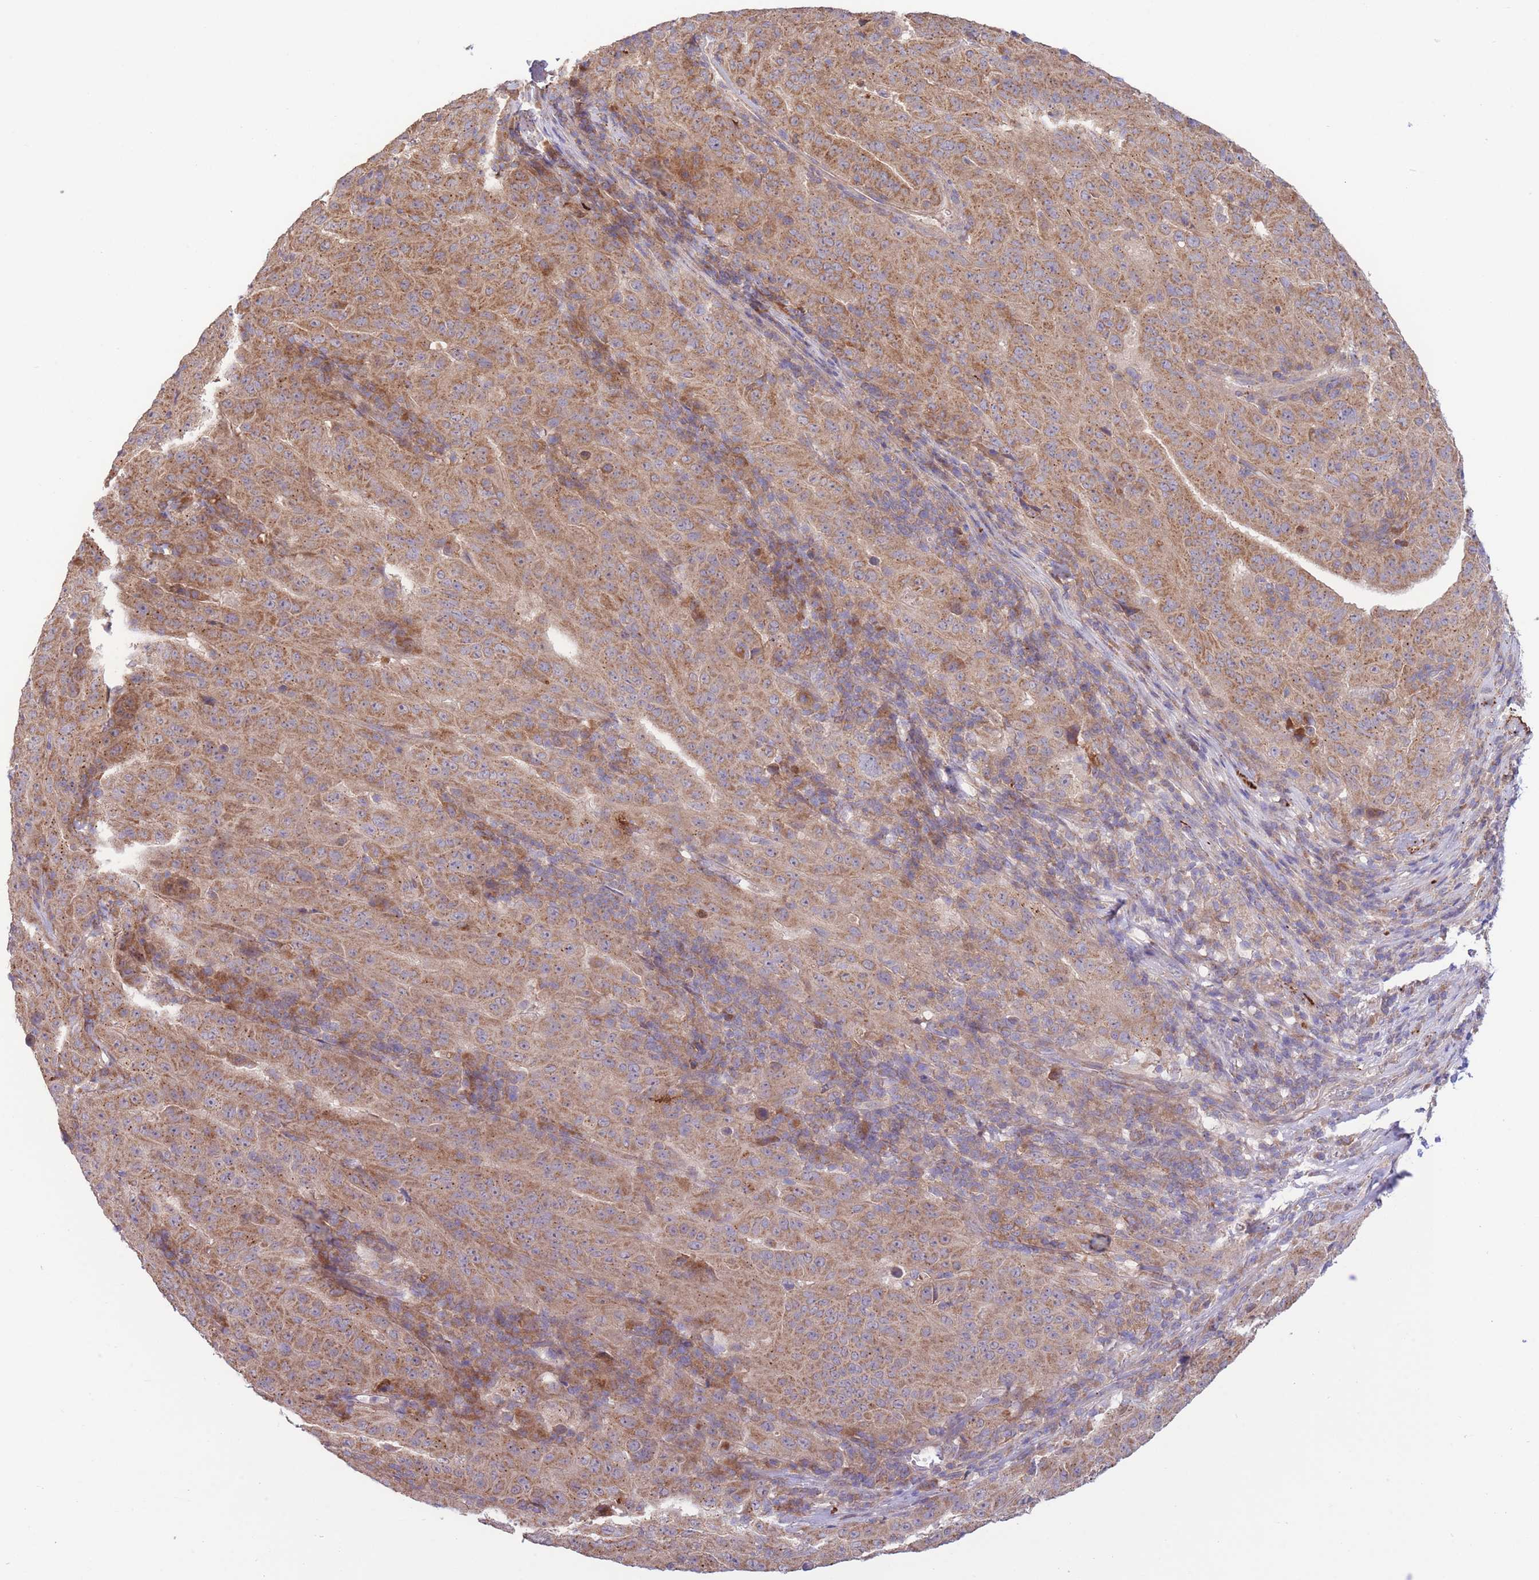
{"staining": {"intensity": "moderate", "quantity": ">75%", "location": "cytoplasmic/membranous"}, "tissue": "pancreatic cancer", "cell_type": "Tumor cells", "image_type": "cancer", "snomed": [{"axis": "morphology", "description": "Adenocarcinoma, NOS"}, {"axis": "topography", "description": "Pancreas"}], "caption": "Pancreatic adenocarcinoma tissue demonstrates moderate cytoplasmic/membranous positivity in about >75% of tumor cells, visualized by immunohistochemistry.", "gene": "ATP13A2", "patient": {"sex": "male", "age": 63}}